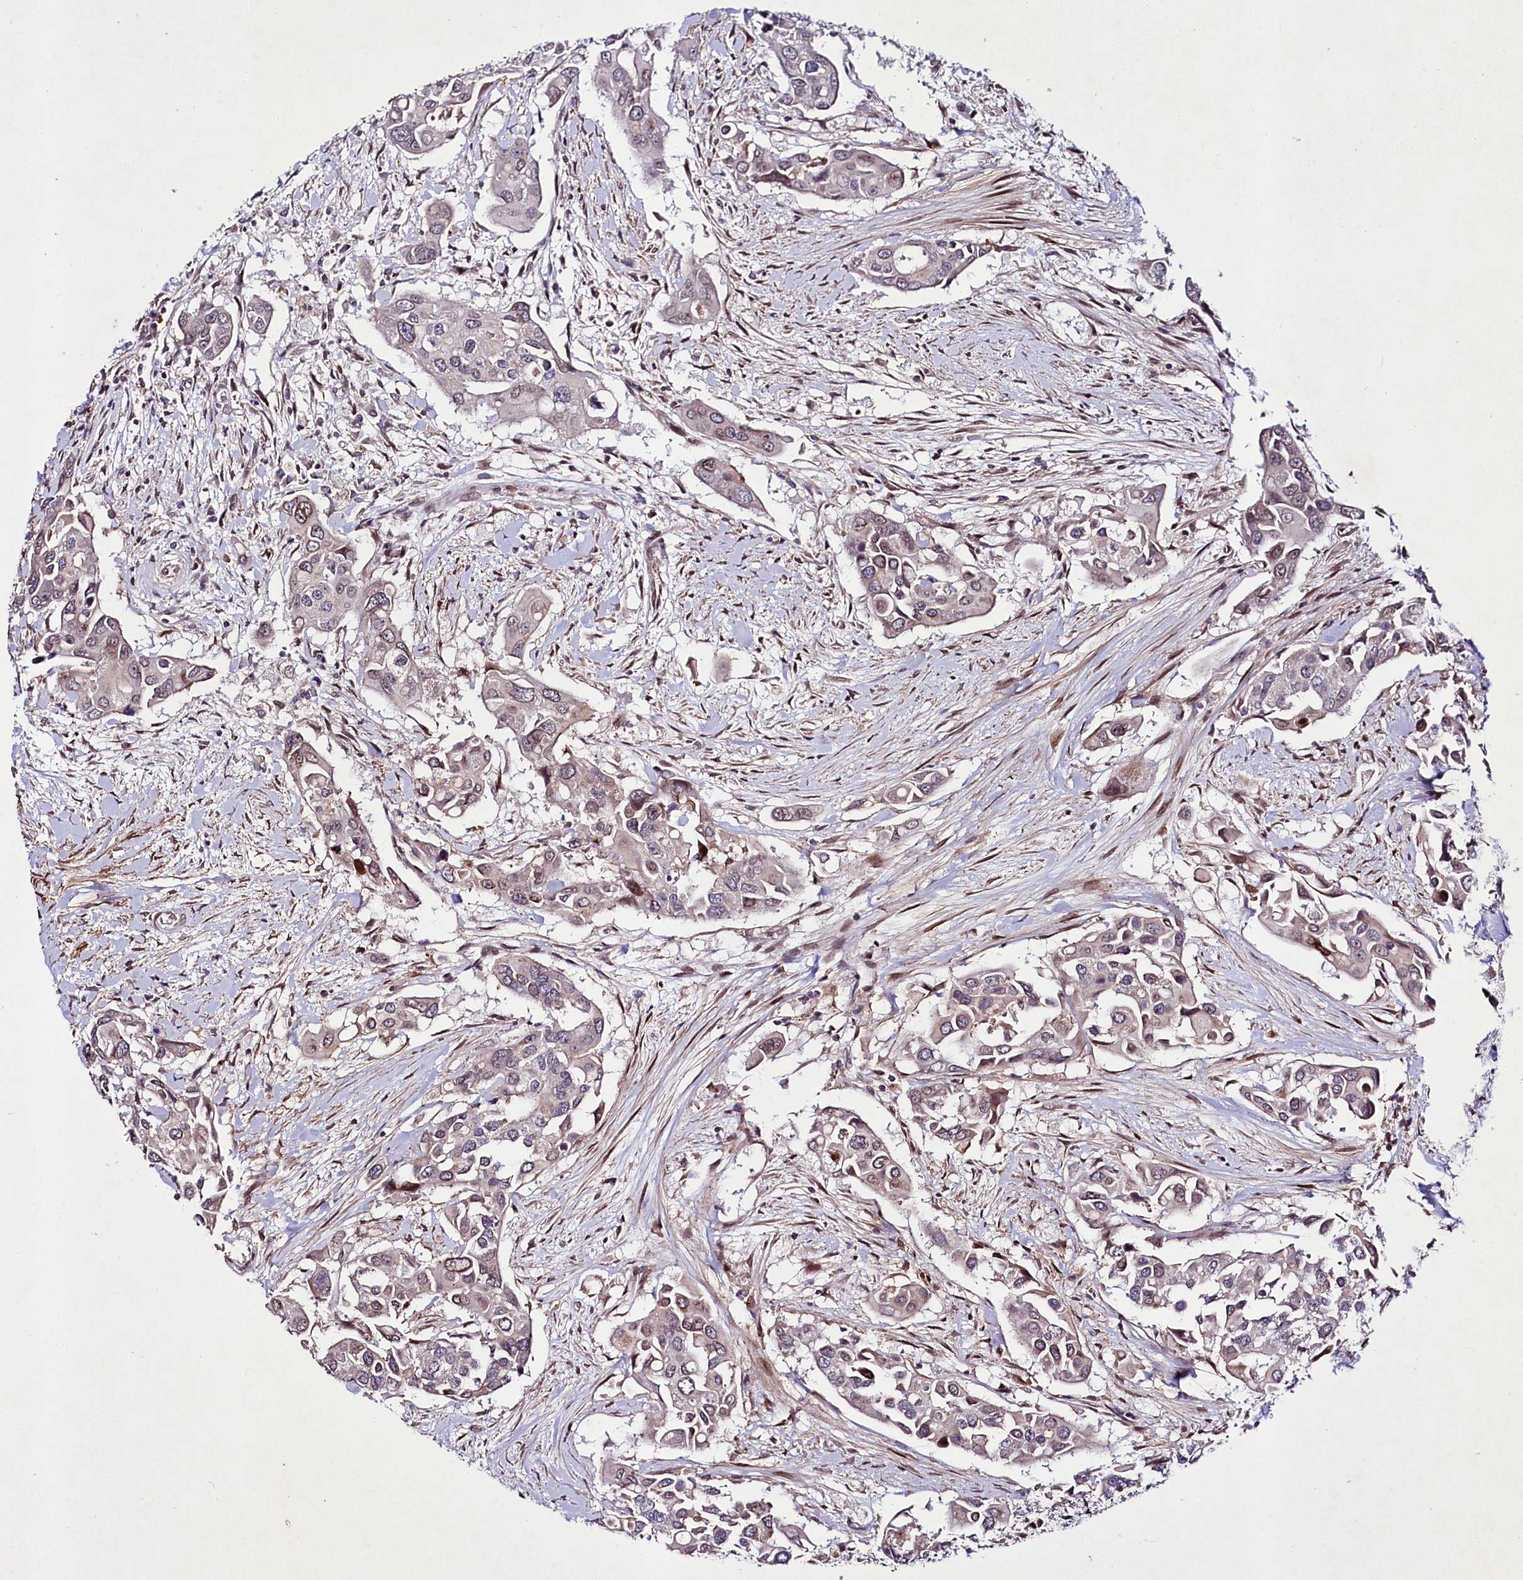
{"staining": {"intensity": "weak", "quantity": "<25%", "location": "nuclear"}, "tissue": "colorectal cancer", "cell_type": "Tumor cells", "image_type": "cancer", "snomed": [{"axis": "morphology", "description": "Adenocarcinoma, NOS"}, {"axis": "topography", "description": "Colon"}], "caption": "An immunohistochemistry photomicrograph of colorectal cancer (adenocarcinoma) is shown. There is no staining in tumor cells of colorectal cancer (adenocarcinoma).", "gene": "ZNF226", "patient": {"sex": "male", "age": 77}}